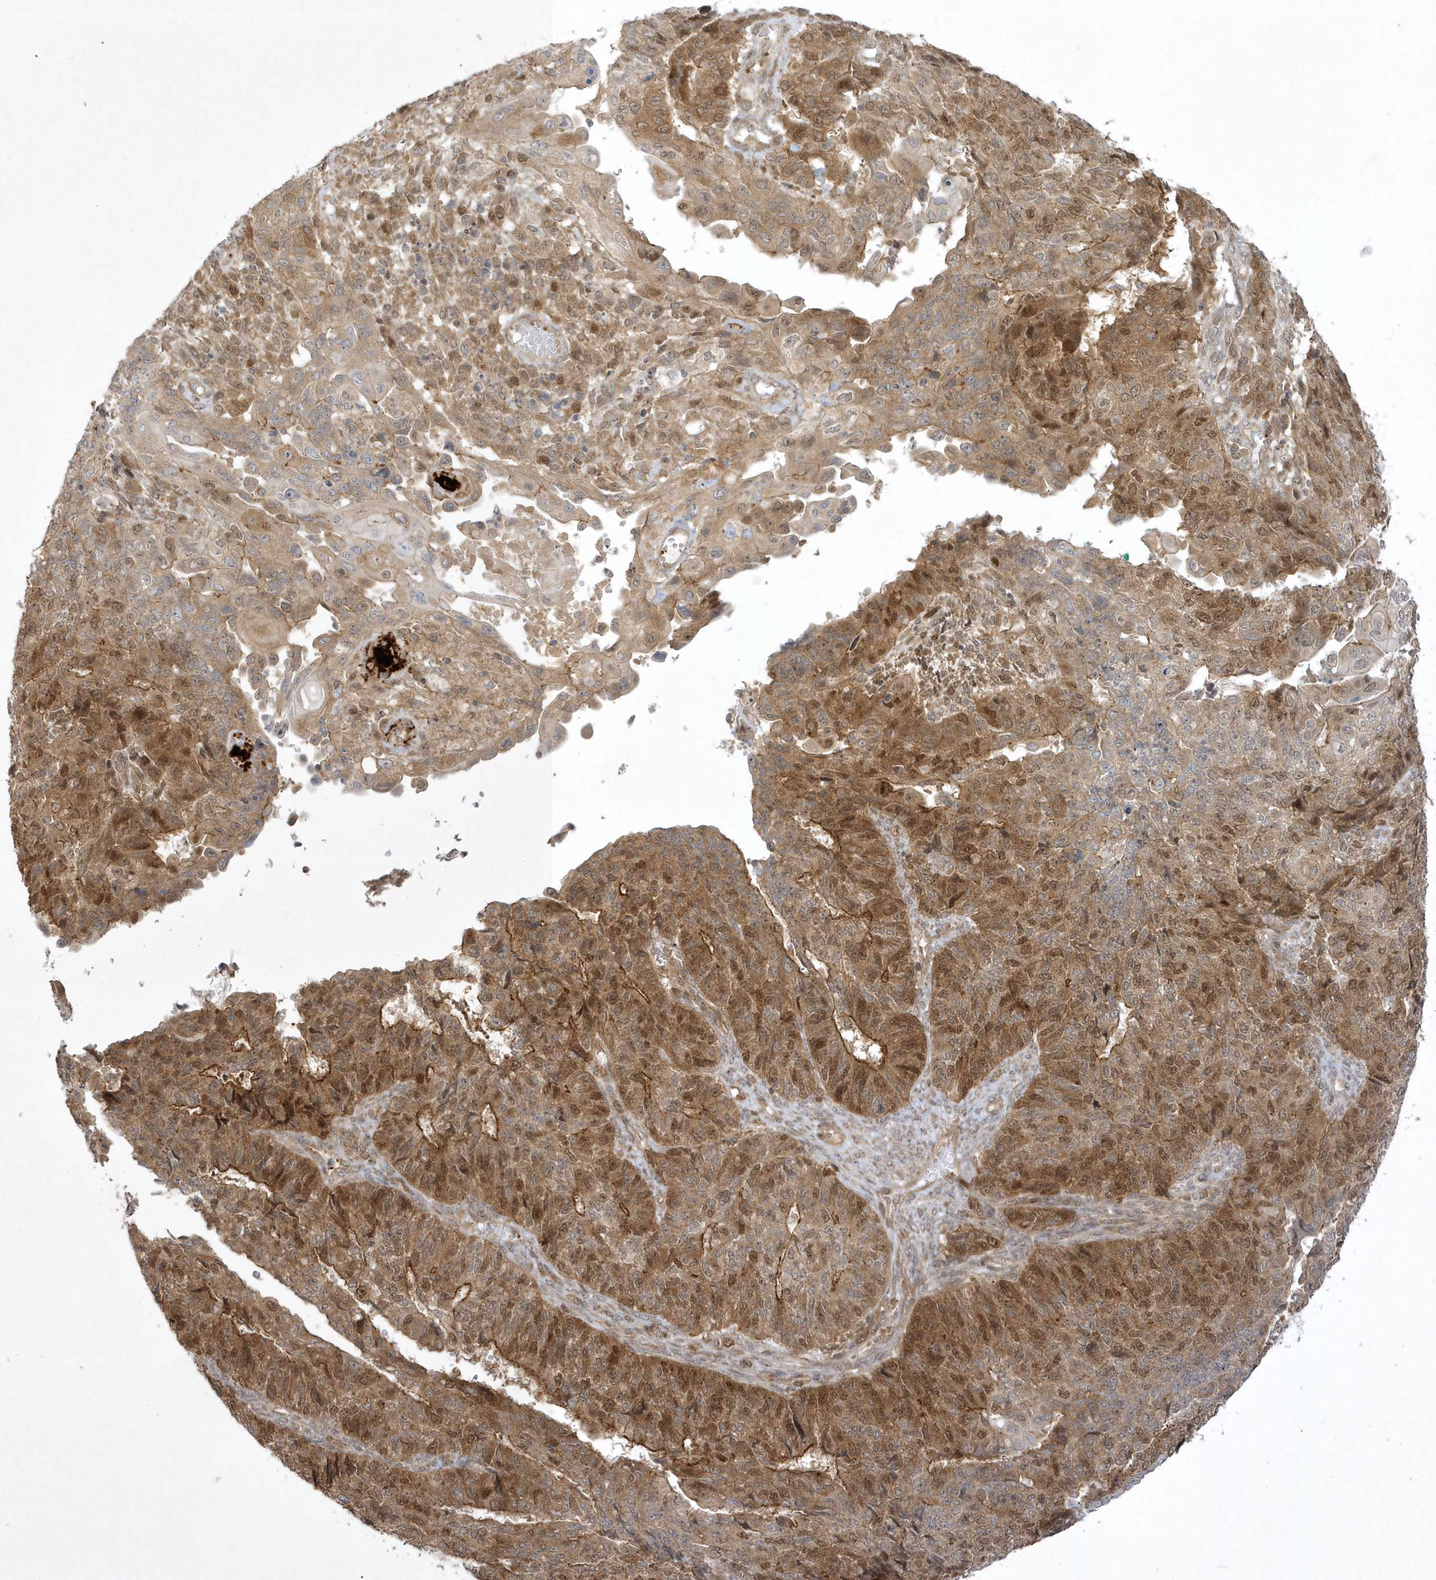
{"staining": {"intensity": "moderate", "quantity": ">75%", "location": "cytoplasmic/membranous,nuclear"}, "tissue": "endometrial cancer", "cell_type": "Tumor cells", "image_type": "cancer", "snomed": [{"axis": "morphology", "description": "Adenocarcinoma, NOS"}, {"axis": "topography", "description": "Endometrium"}], "caption": "Endometrial adenocarcinoma stained with DAB immunohistochemistry displays medium levels of moderate cytoplasmic/membranous and nuclear expression in about >75% of tumor cells.", "gene": "NAF1", "patient": {"sex": "female", "age": 32}}